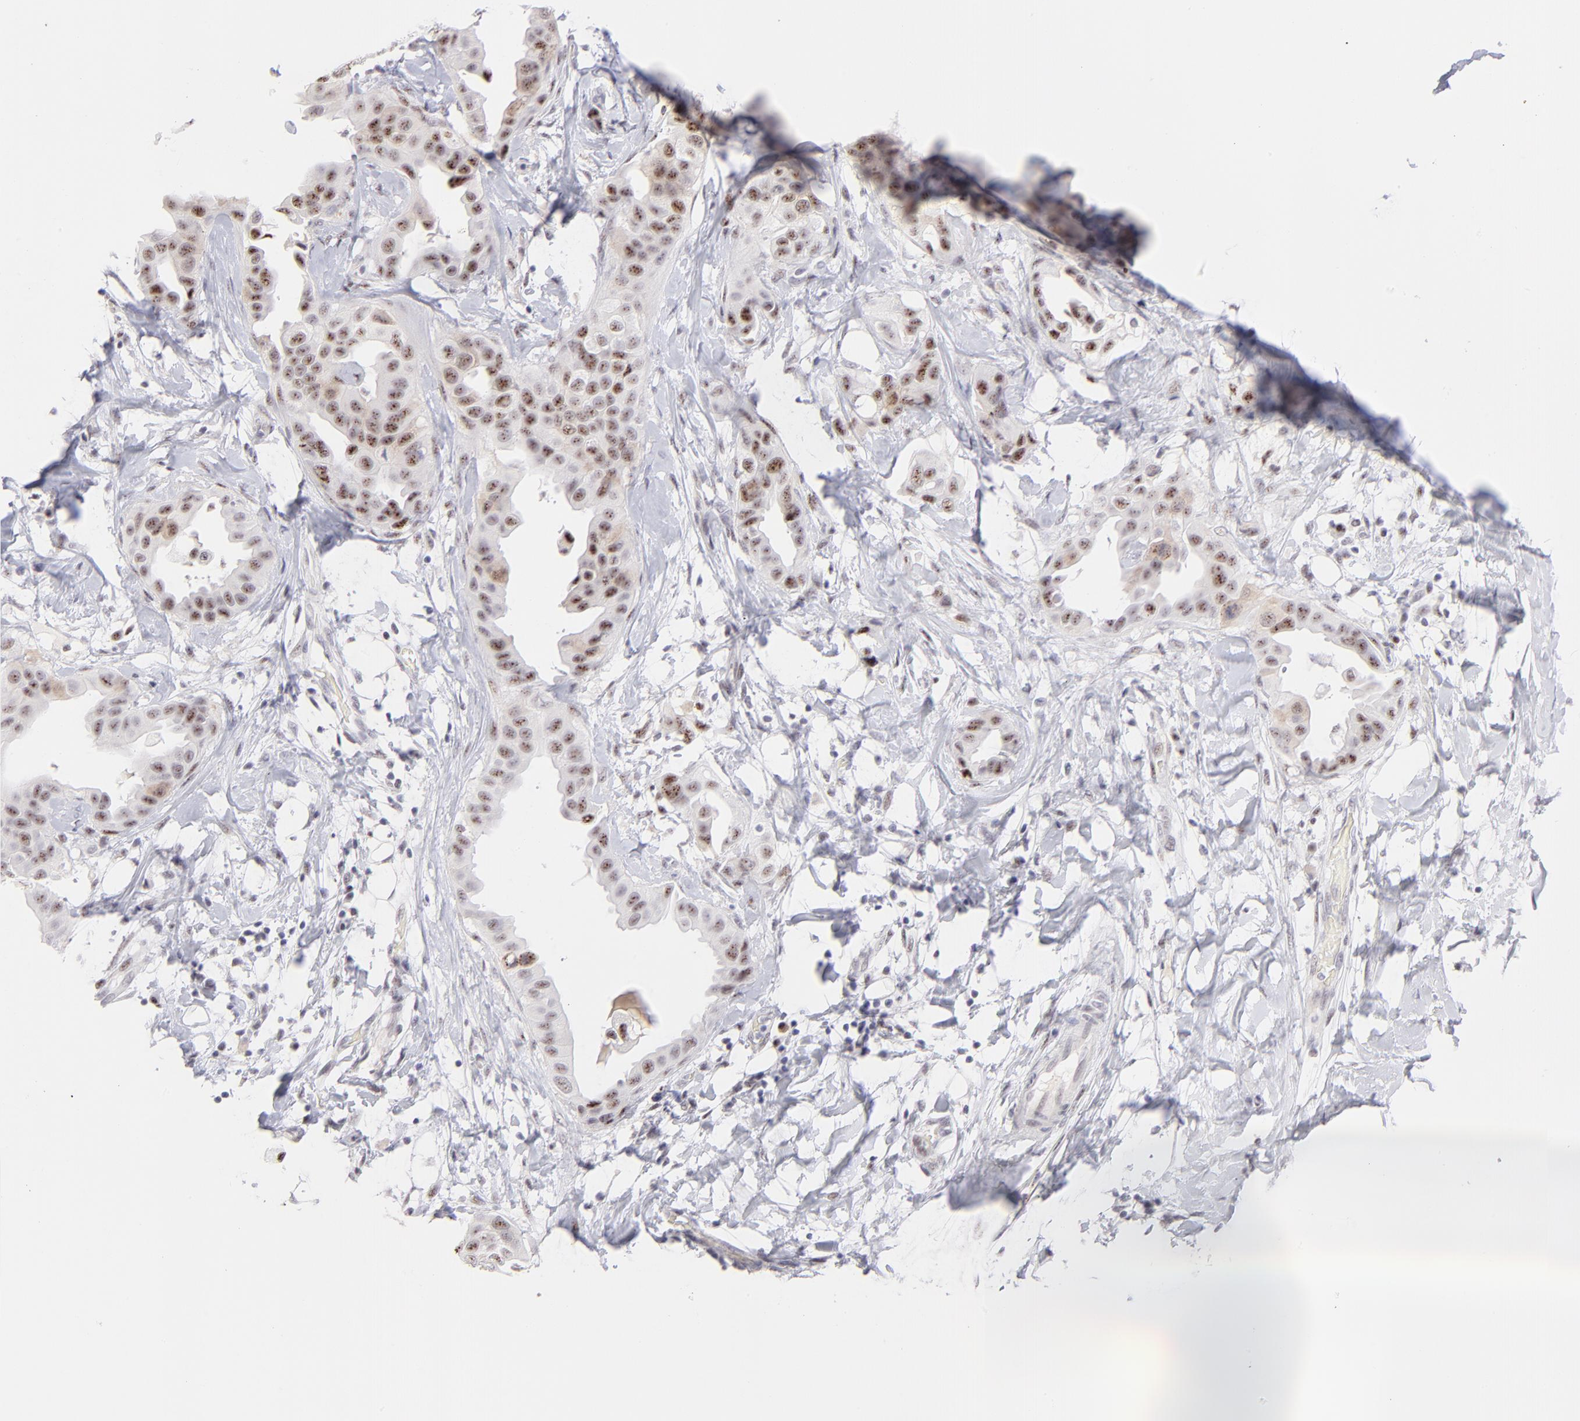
{"staining": {"intensity": "moderate", "quantity": ">75%", "location": "nuclear"}, "tissue": "breast cancer", "cell_type": "Tumor cells", "image_type": "cancer", "snomed": [{"axis": "morphology", "description": "Duct carcinoma"}, {"axis": "topography", "description": "Breast"}], "caption": "Immunohistochemical staining of human breast intraductal carcinoma exhibits medium levels of moderate nuclear protein positivity in about >75% of tumor cells.", "gene": "CDC25C", "patient": {"sex": "female", "age": 40}}